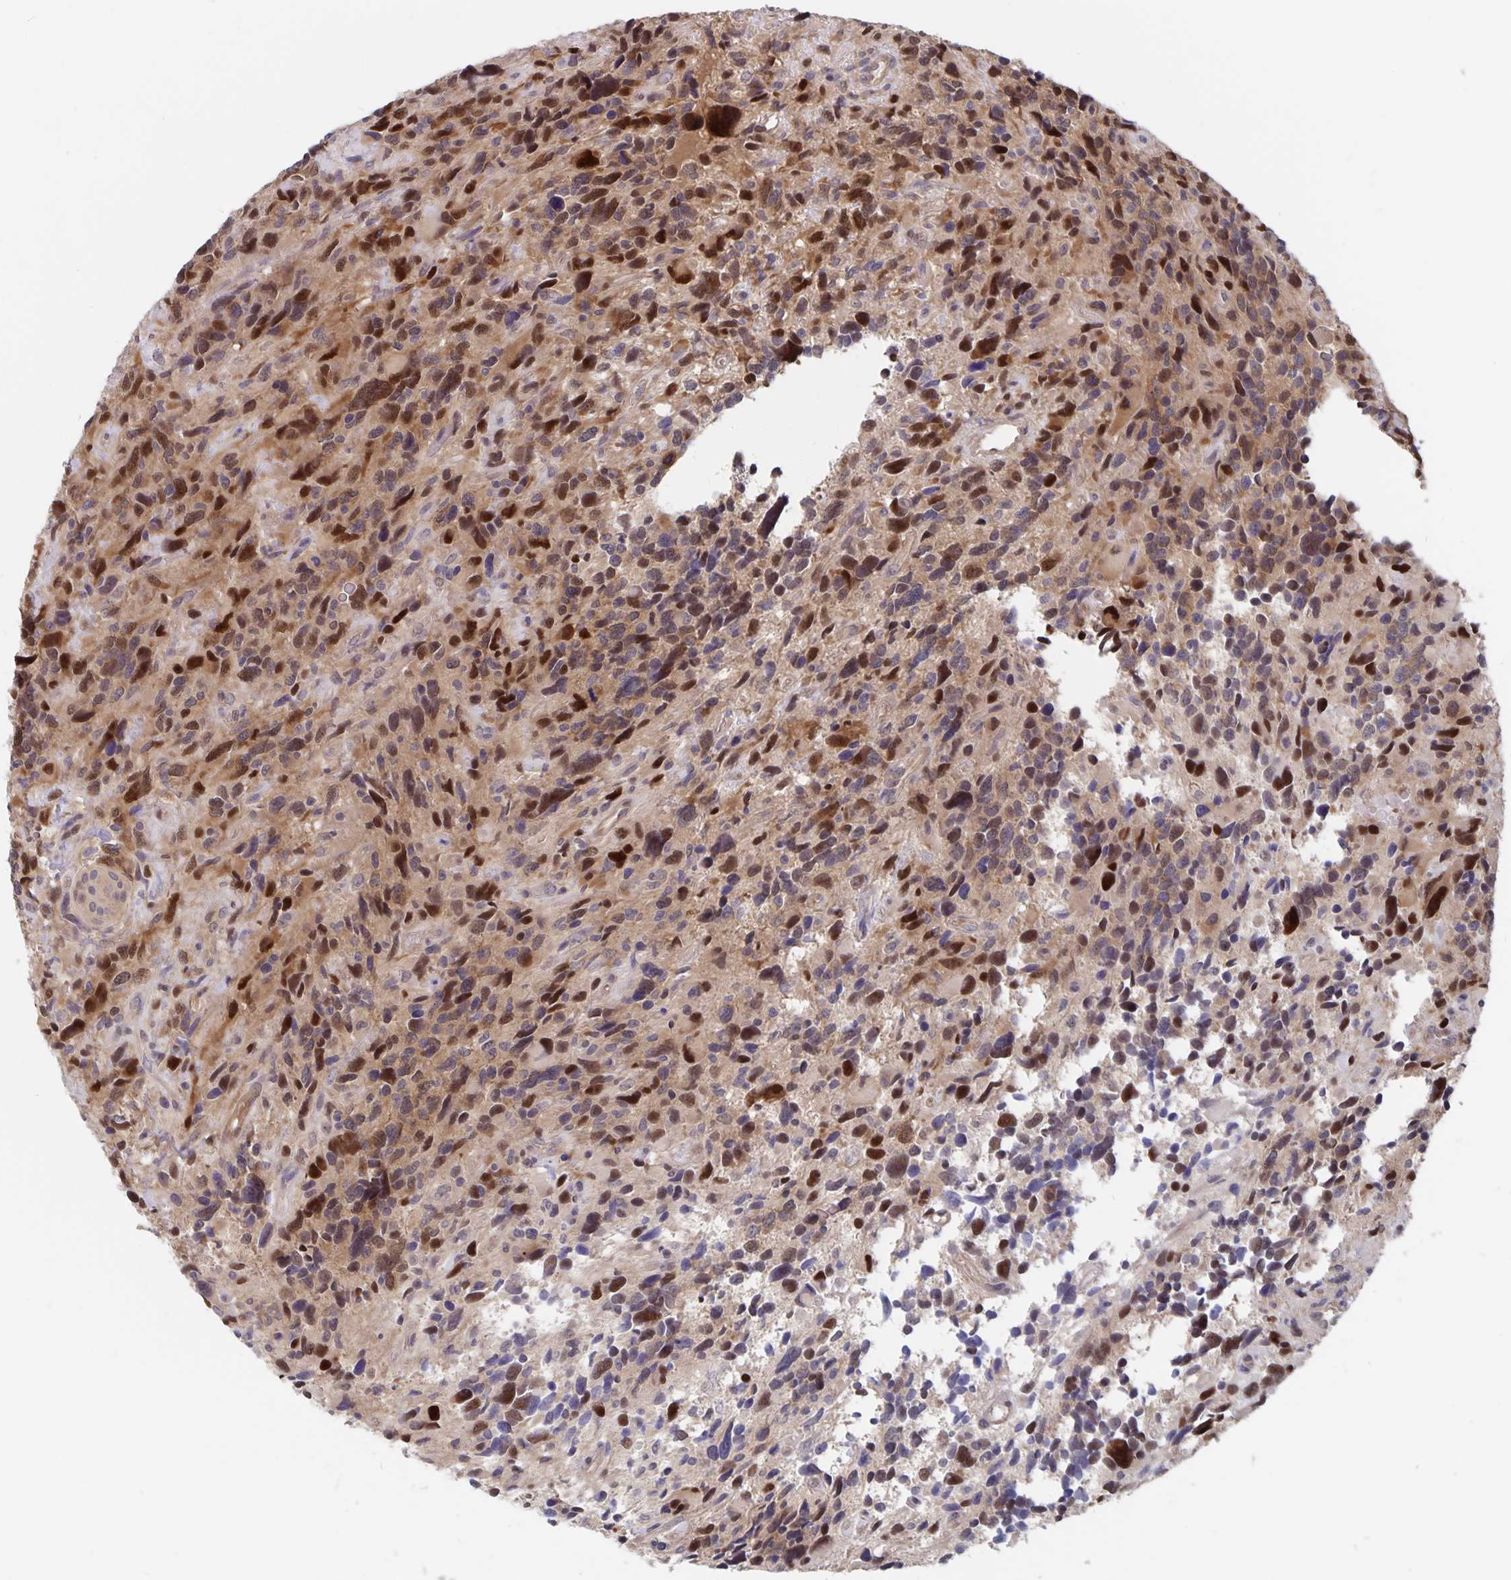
{"staining": {"intensity": "strong", "quantity": "25%-75%", "location": "nuclear"}, "tissue": "glioma", "cell_type": "Tumor cells", "image_type": "cancer", "snomed": [{"axis": "morphology", "description": "Glioma, malignant, High grade"}, {"axis": "topography", "description": "Brain"}], "caption": "This image displays immunohistochemistry (IHC) staining of glioma, with high strong nuclear positivity in about 25%-75% of tumor cells.", "gene": "BAG6", "patient": {"sex": "male", "age": 46}}